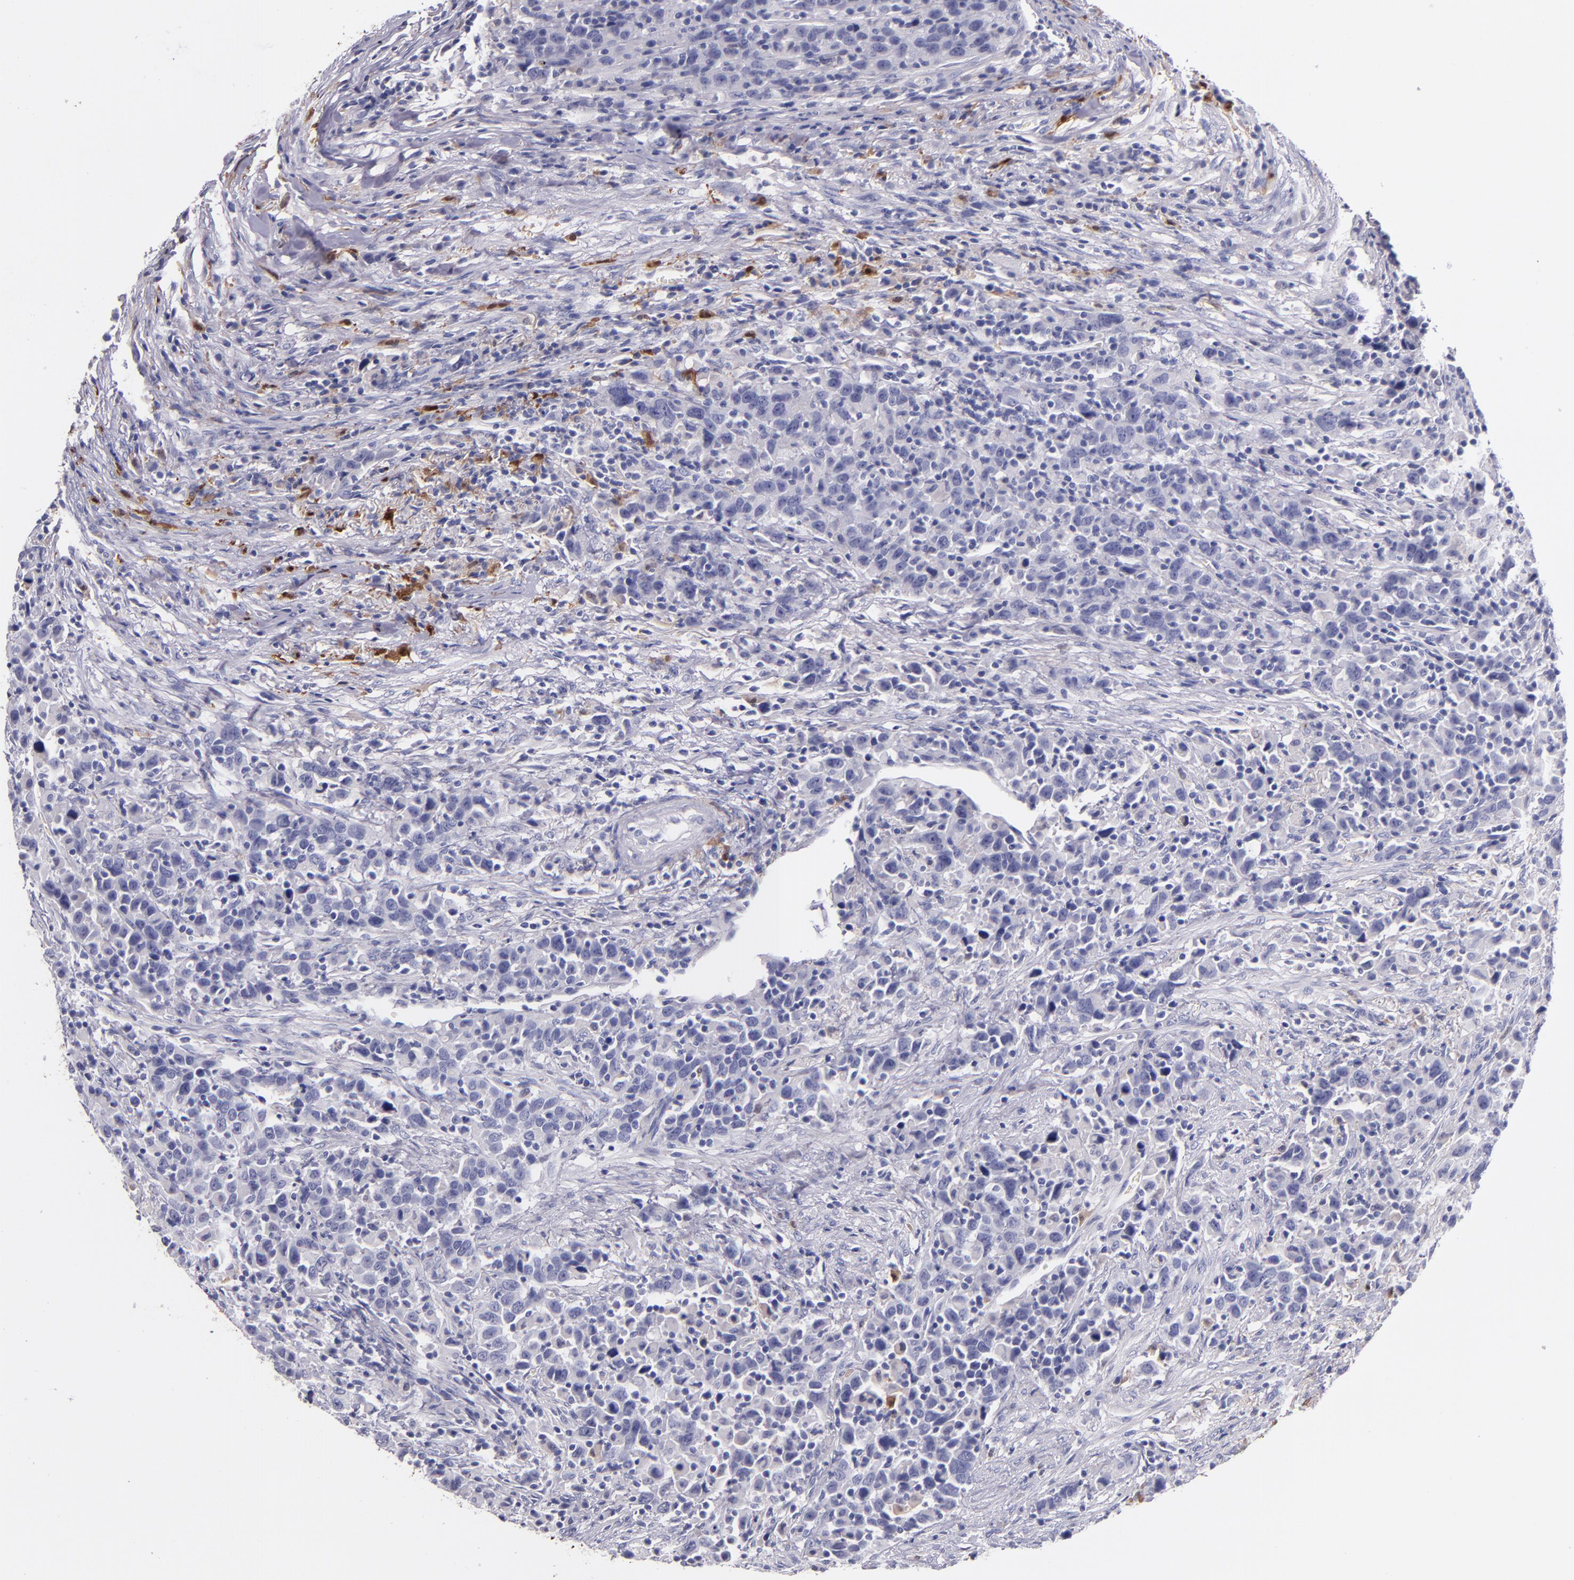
{"staining": {"intensity": "negative", "quantity": "none", "location": "none"}, "tissue": "urothelial cancer", "cell_type": "Tumor cells", "image_type": "cancer", "snomed": [{"axis": "morphology", "description": "Urothelial carcinoma, High grade"}, {"axis": "topography", "description": "Urinary bladder"}], "caption": "Immunohistochemistry photomicrograph of neoplastic tissue: human urothelial cancer stained with DAB (3,3'-diaminobenzidine) exhibits no significant protein positivity in tumor cells.", "gene": "F13A1", "patient": {"sex": "male", "age": 61}}